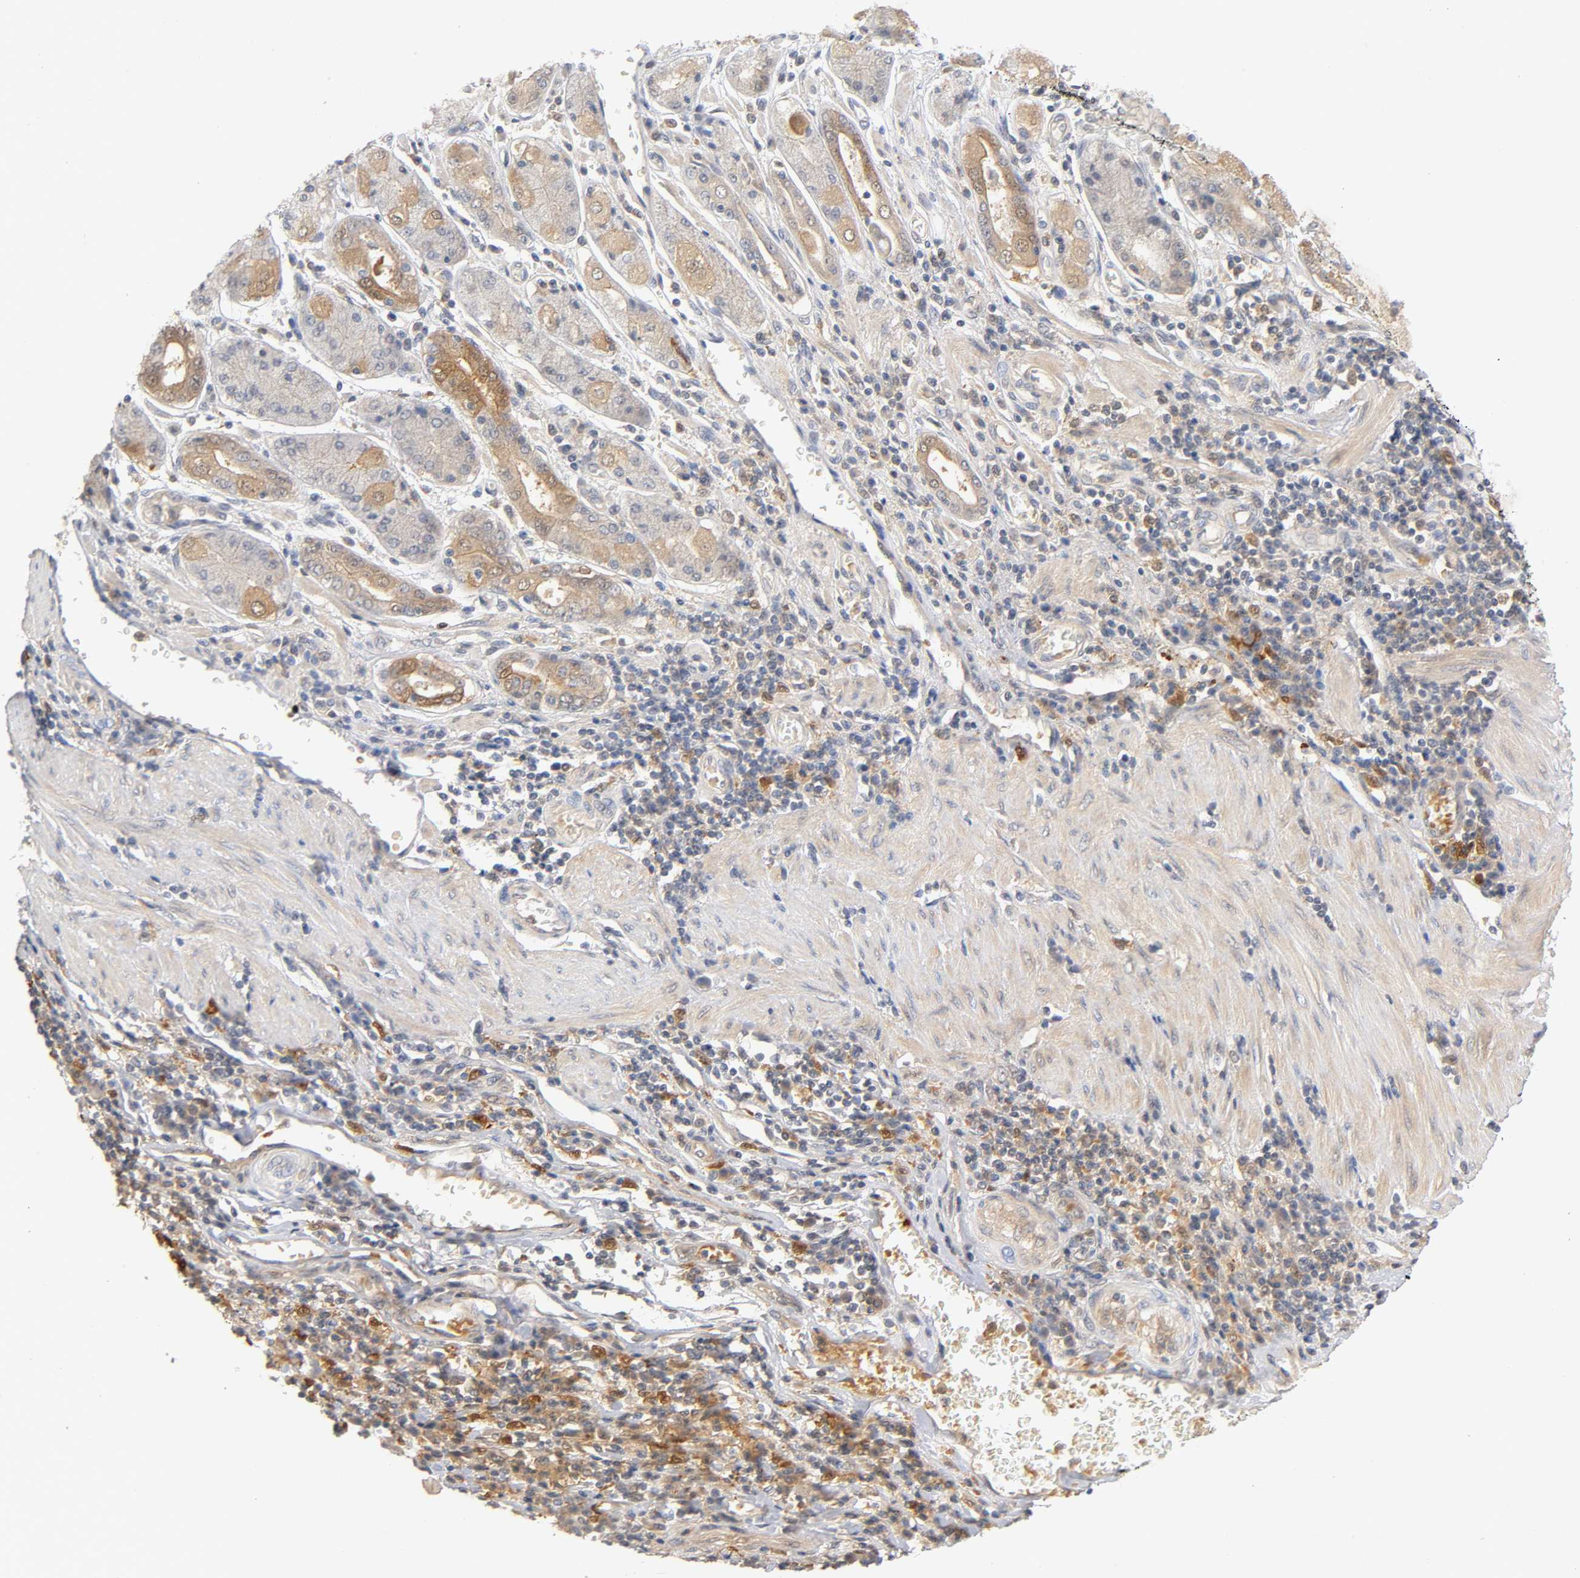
{"staining": {"intensity": "moderate", "quantity": ">75%", "location": "cytoplasmic/membranous"}, "tissue": "stomach cancer", "cell_type": "Tumor cells", "image_type": "cancer", "snomed": [{"axis": "morphology", "description": "Normal tissue, NOS"}, {"axis": "morphology", "description": "Adenocarcinoma, NOS"}, {"axis": "topography", "description": "Stomach, upper"}, {"axis": "topography", "description": "Stomach"}], "caption": "Immunohistochemical staining of human stomach cancer (adenocarcinoma) displays moderate cytoplasmic/membranous protein staining in approximately >75% of tumor cells.", "gene": "IL18", "patient": {"sex": "male", "age": 59}}